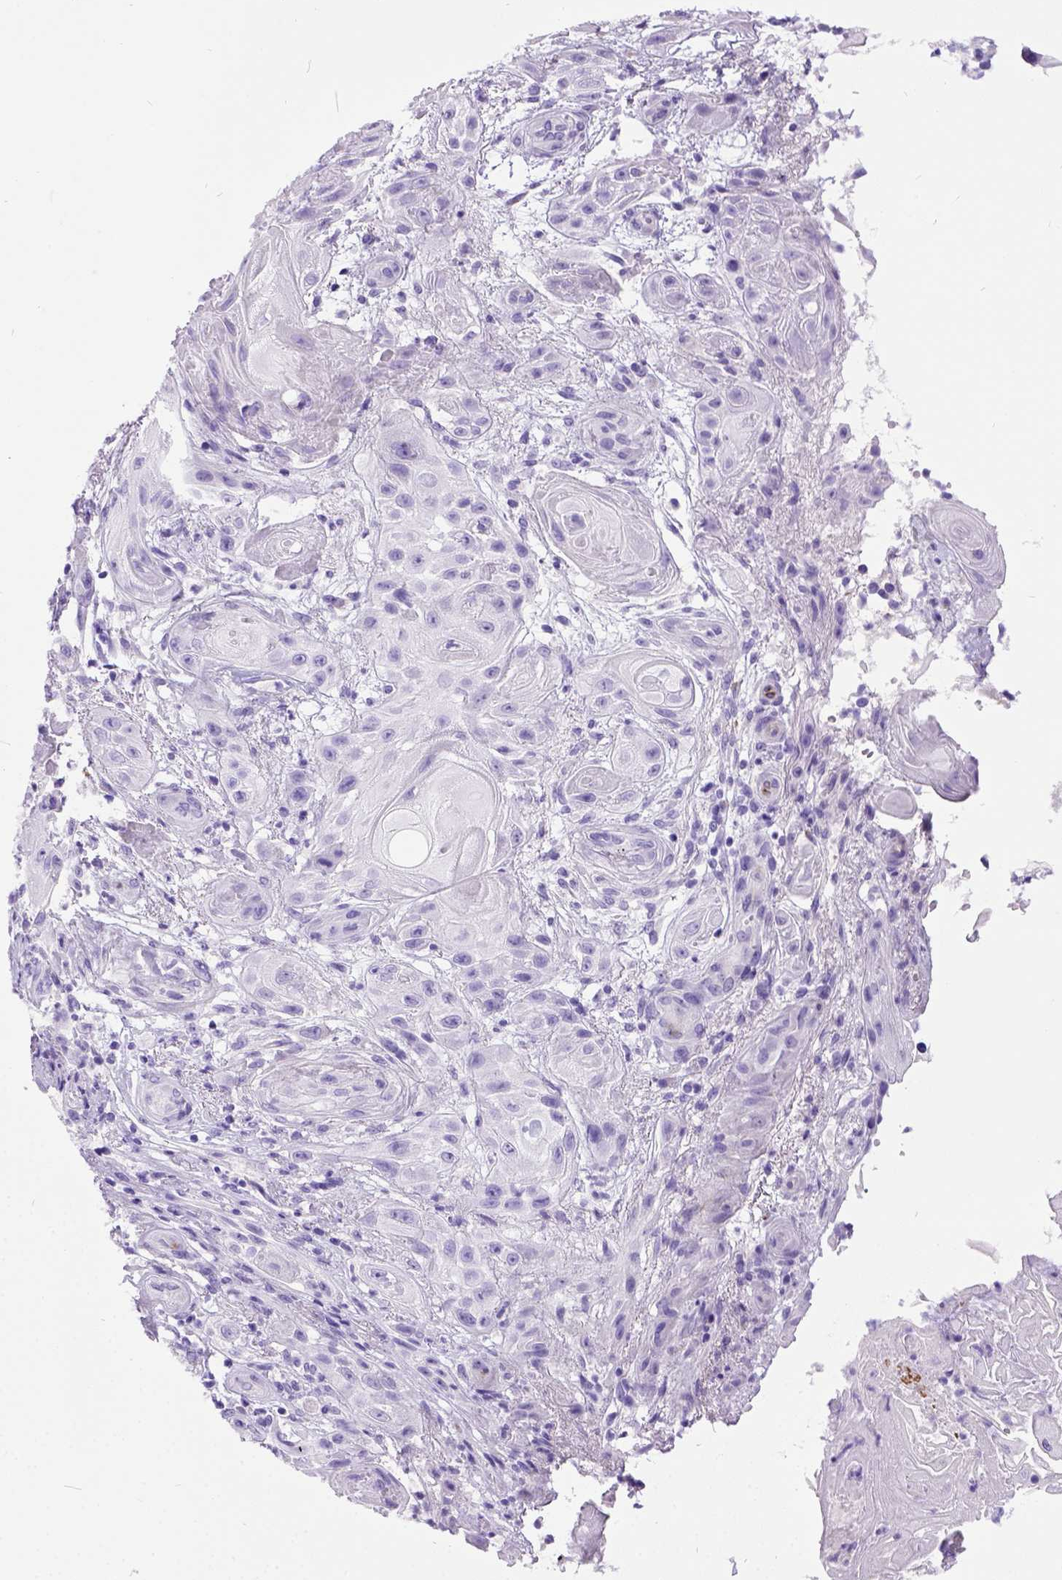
{"staining": {"intensity": "negative", "quantity": "none", "location": "none"}, "tissue": "skin cancer", "cell_type": "Tumor cells", "image_type": "cancer", "snomed": [{"axis": "morphology", "description": "Squamous cell carcinoma, NOS"}, {"axis": "topography", "description": "Skin"}], "caption": "Human skin cancer stained for a protein using immunohistochemistry (IHC) shows no positivity in tumor cells.", "gene": "IGF2", "patient": {"sex": "male", "age": 62}}